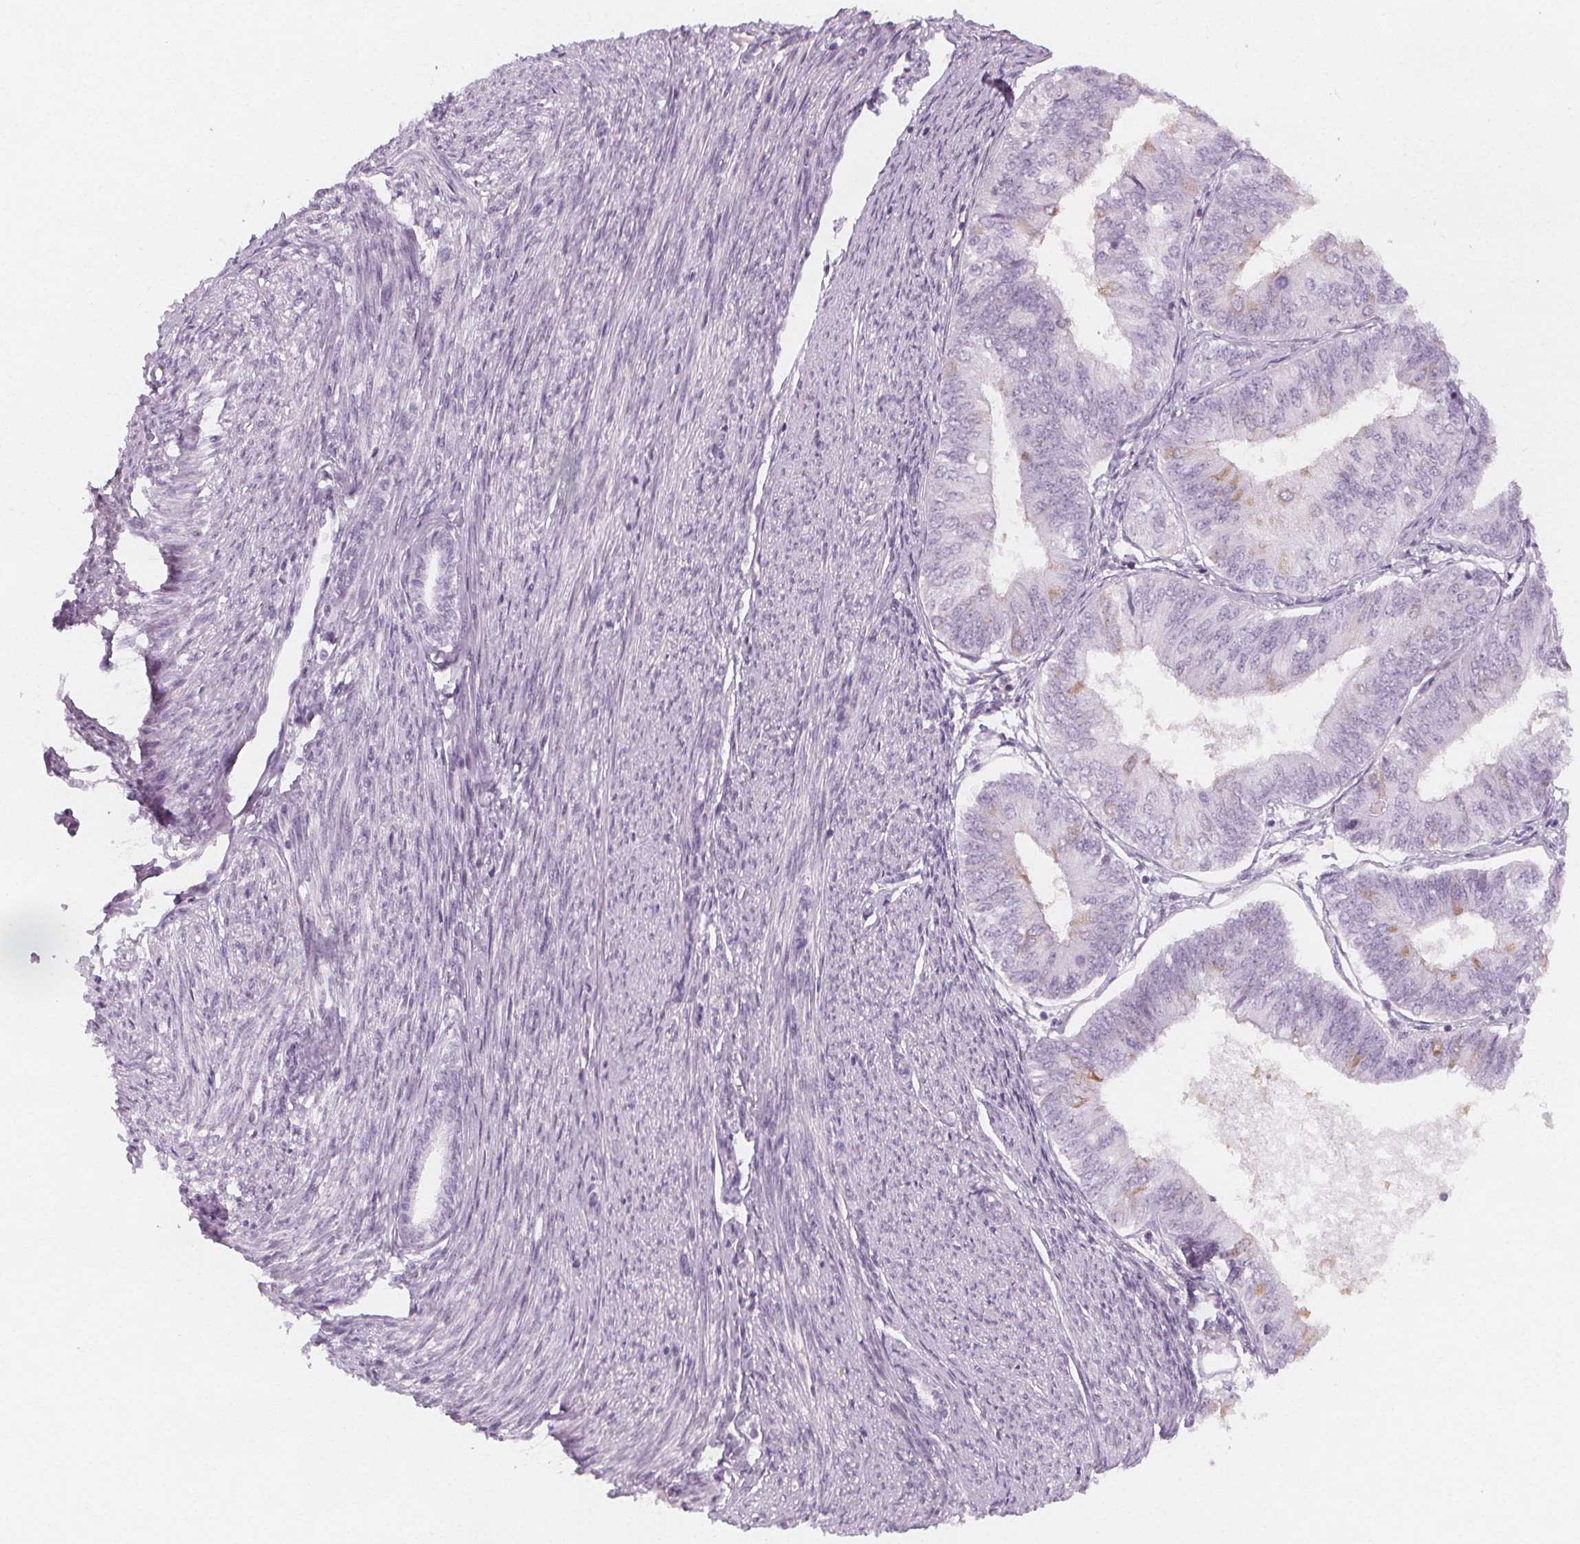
{"staining": {"intensity": "negative", "quantity": "none", "location": "none"}, "tissue": "endometrial cancer", "cell_type": "Tumor cells", "image_type": "cancer", "snomed": [{"axis": "morphology", "description": "Adenocarcinoma, NOS"}, {"axis": "topography", "description": "Endometrium"}], "caption": "A high-resolution photomicrograph shows immunohistochemistry (IHC) staining of endometrial cancer, which displays no significant positivity in tumor cells.", "gene": "MAP1A", "patient": {"sex": "female", "age": 58}}